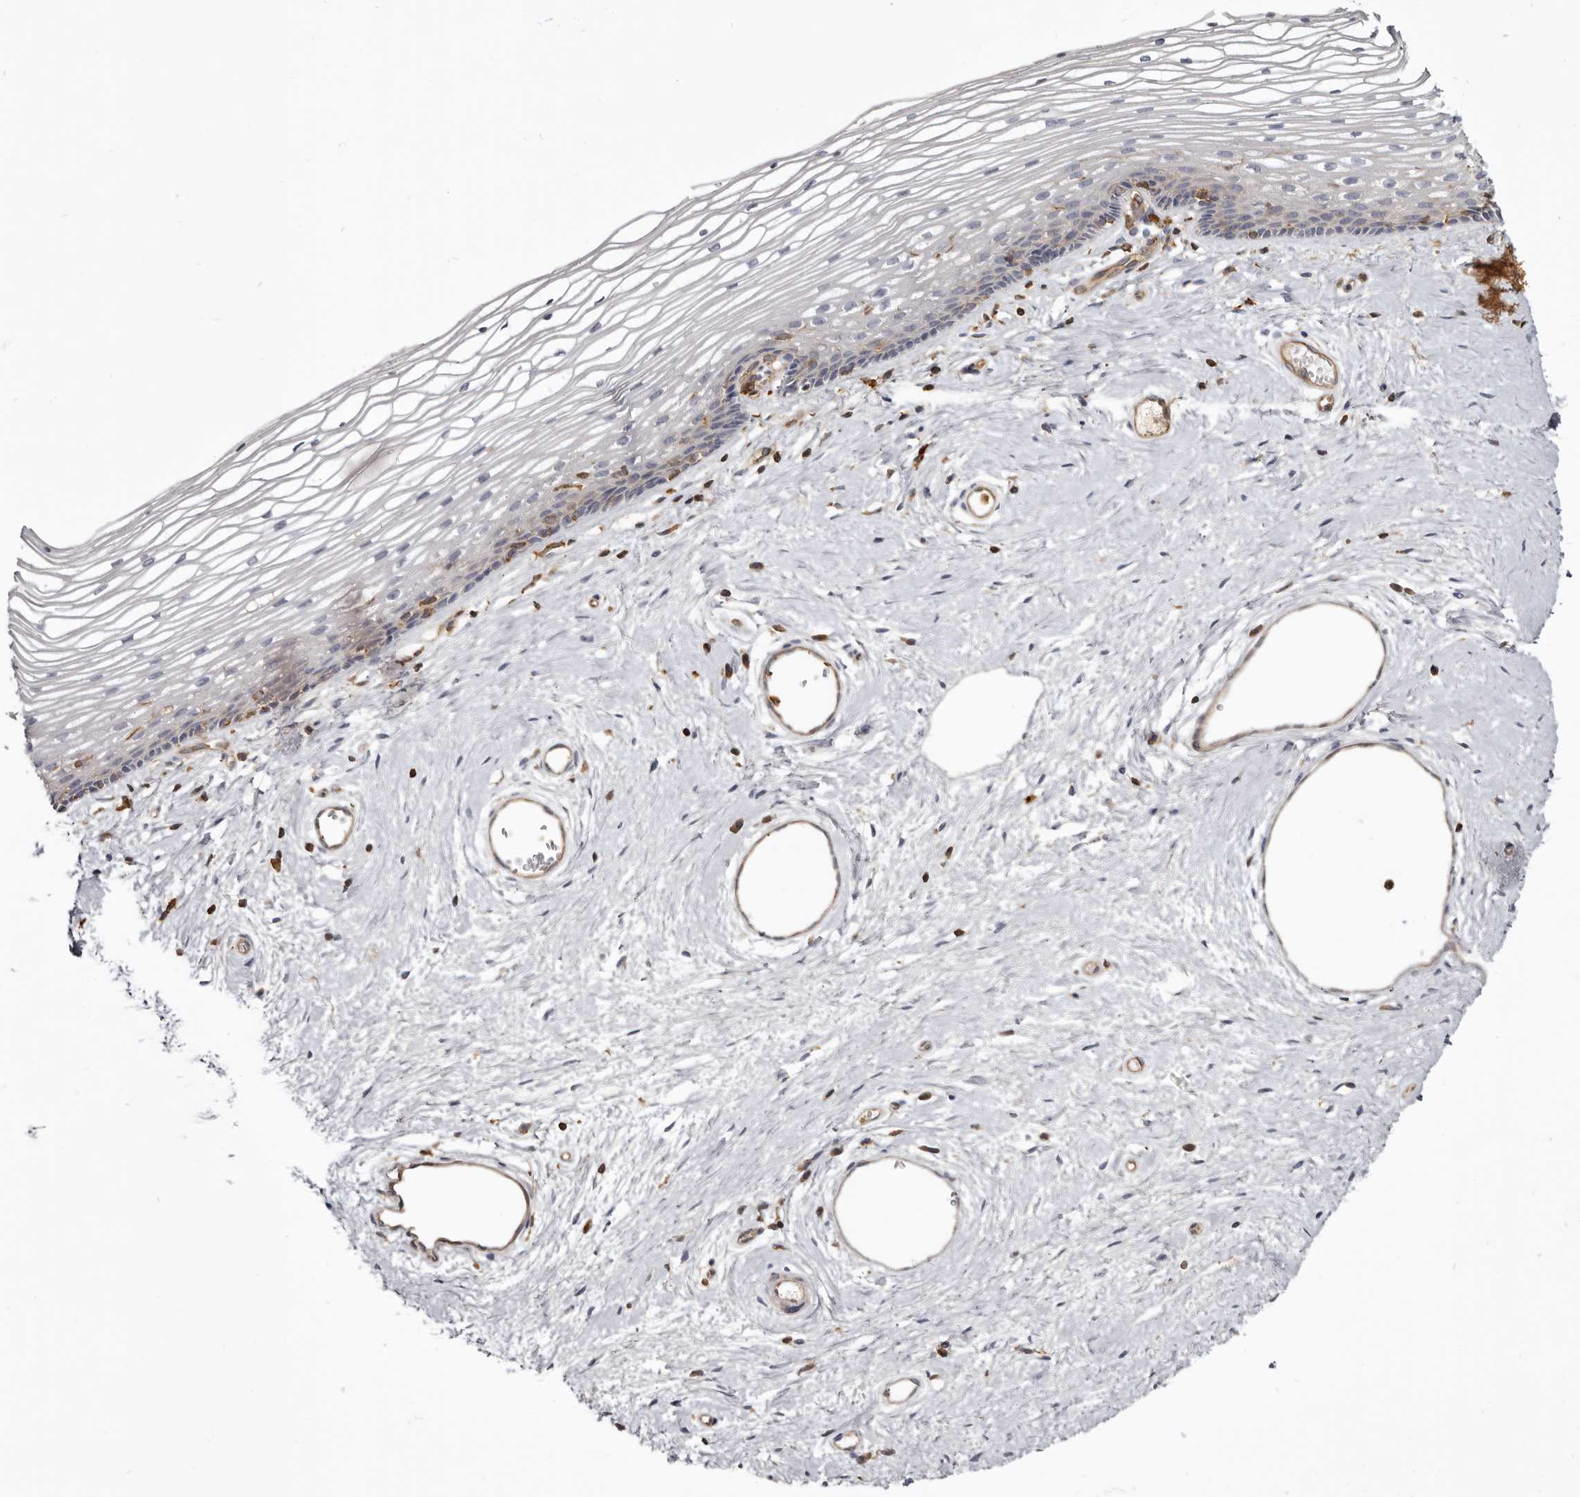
{"staining": {"intensity": "weak", "quantity": "25%-75%", "location": "cytoplasmic/membranous"}, "tissue": "vagina", "cell_type": "Squamous epithelial cells", "image_type": "normal", "snomed": [{"axis": "morphology", "description": "Normal tissue, NOS"}, {"axis": "topography", "description": "Vagina"}], "caption": "Immunohistochemistry (IHC) (DAB) staining of normal human vagina reveals weak cytoplasmic/membranous protein staining in about 25%-75% of squamous epithelial cells. The protein of interest is shown in brown color, while the nuclei are stained blue.", "gene": "CBL", "patient": {"sex": "female", "age": 46}}